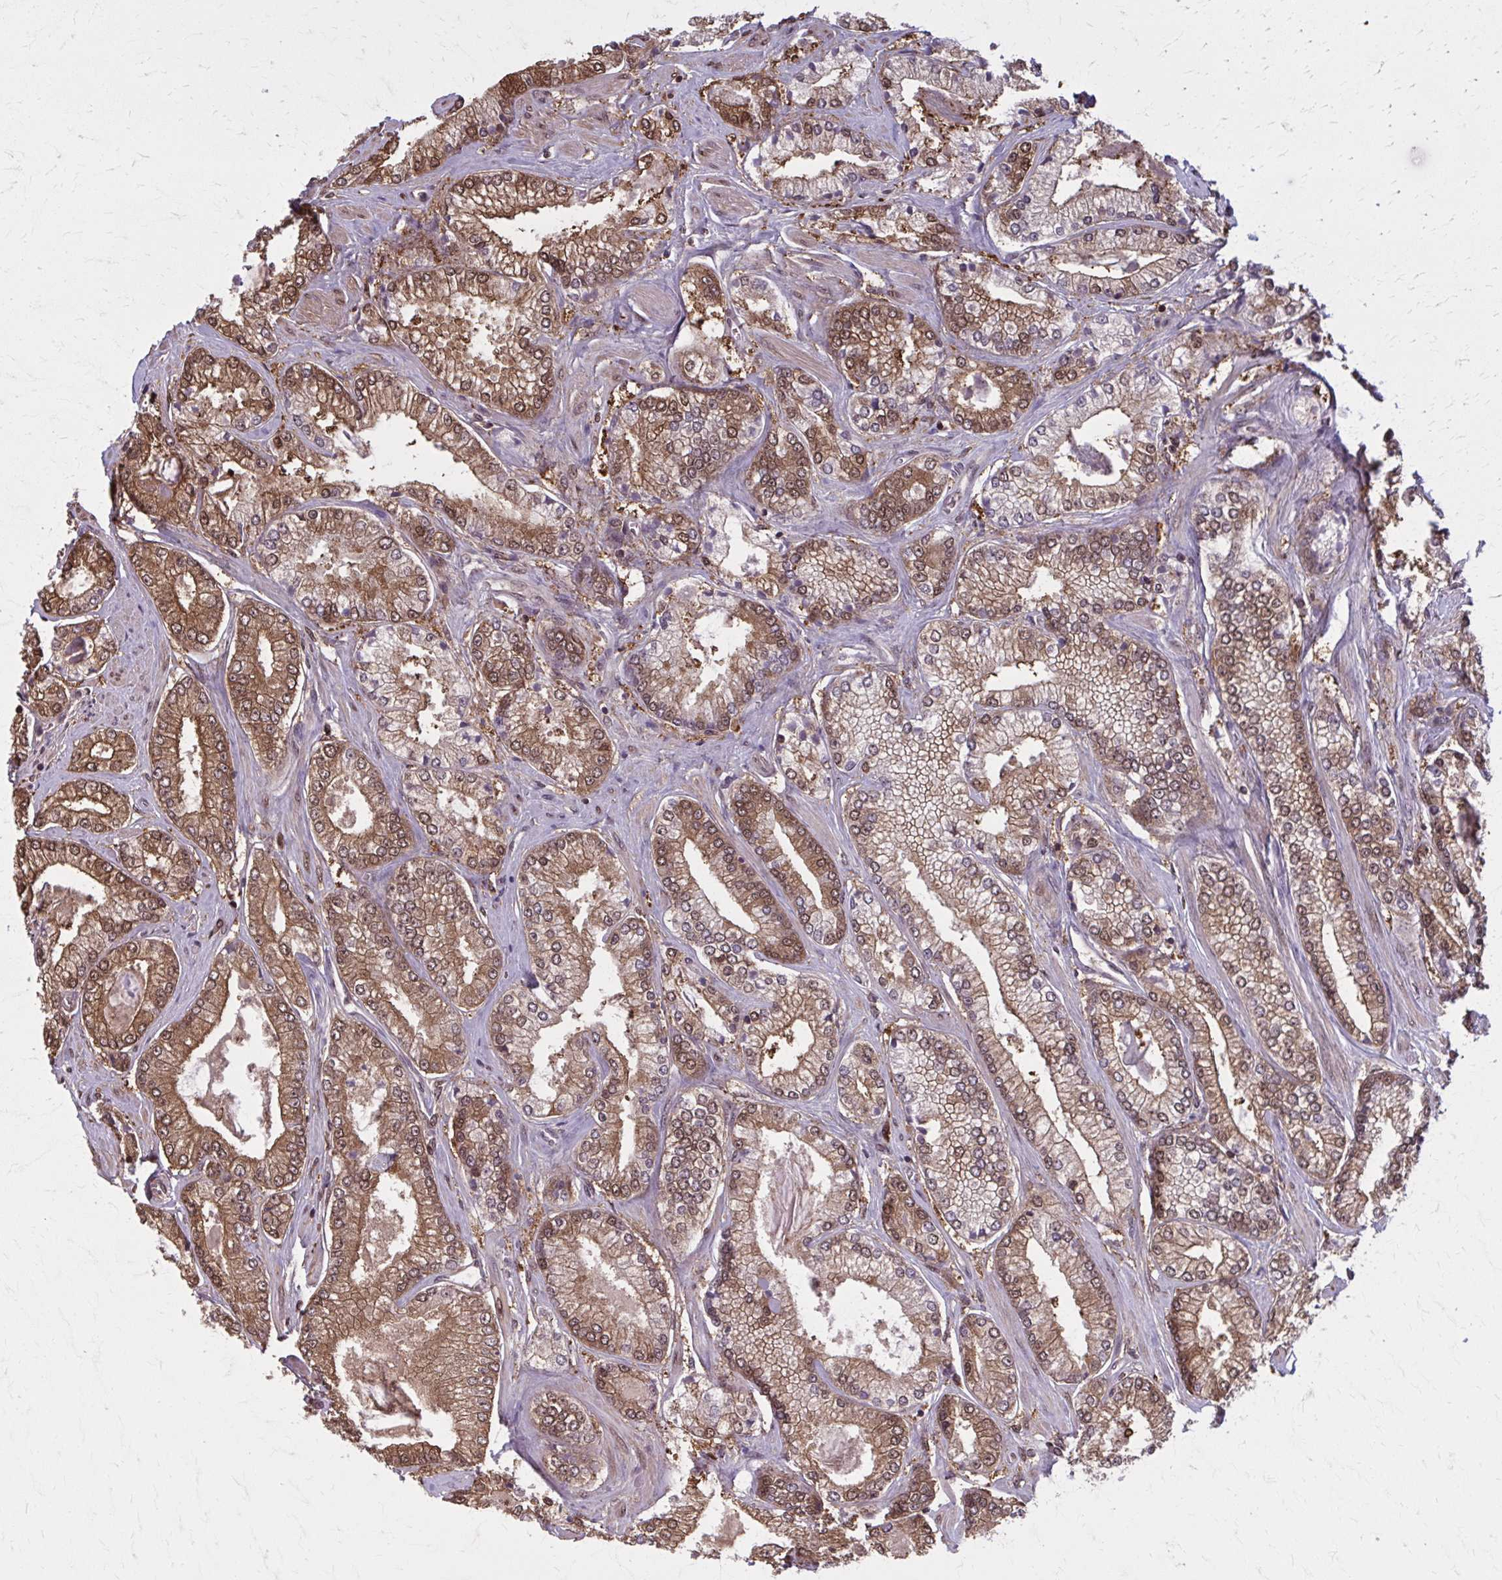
{"staining": {"intensity": "moderate", "quantity": ">75%", "location": "cytoplasmic/membranous,nuclear"}, "tissue": "prostate cancer", "cell_type": "Tumor cells", "image_type": "cancer", "snomed": [{"axis": "morphology", "description": "Adenocarcinoma, Low grade"}, {"axis": "topography", "description": "Prostate"}], "caption": "A photomicrograph of human prostate cancer stained for a protein demonstrates moderate cytoplasmic/membranous and nuclear brown staining in tumor cells. The protein of interest is stained brown, and the nuclei are stained in blue (DAB IHC with brightfield microscopy, high magnification).", "gene": "MDH1", "patient": {"sex": "male", "age": 67}}